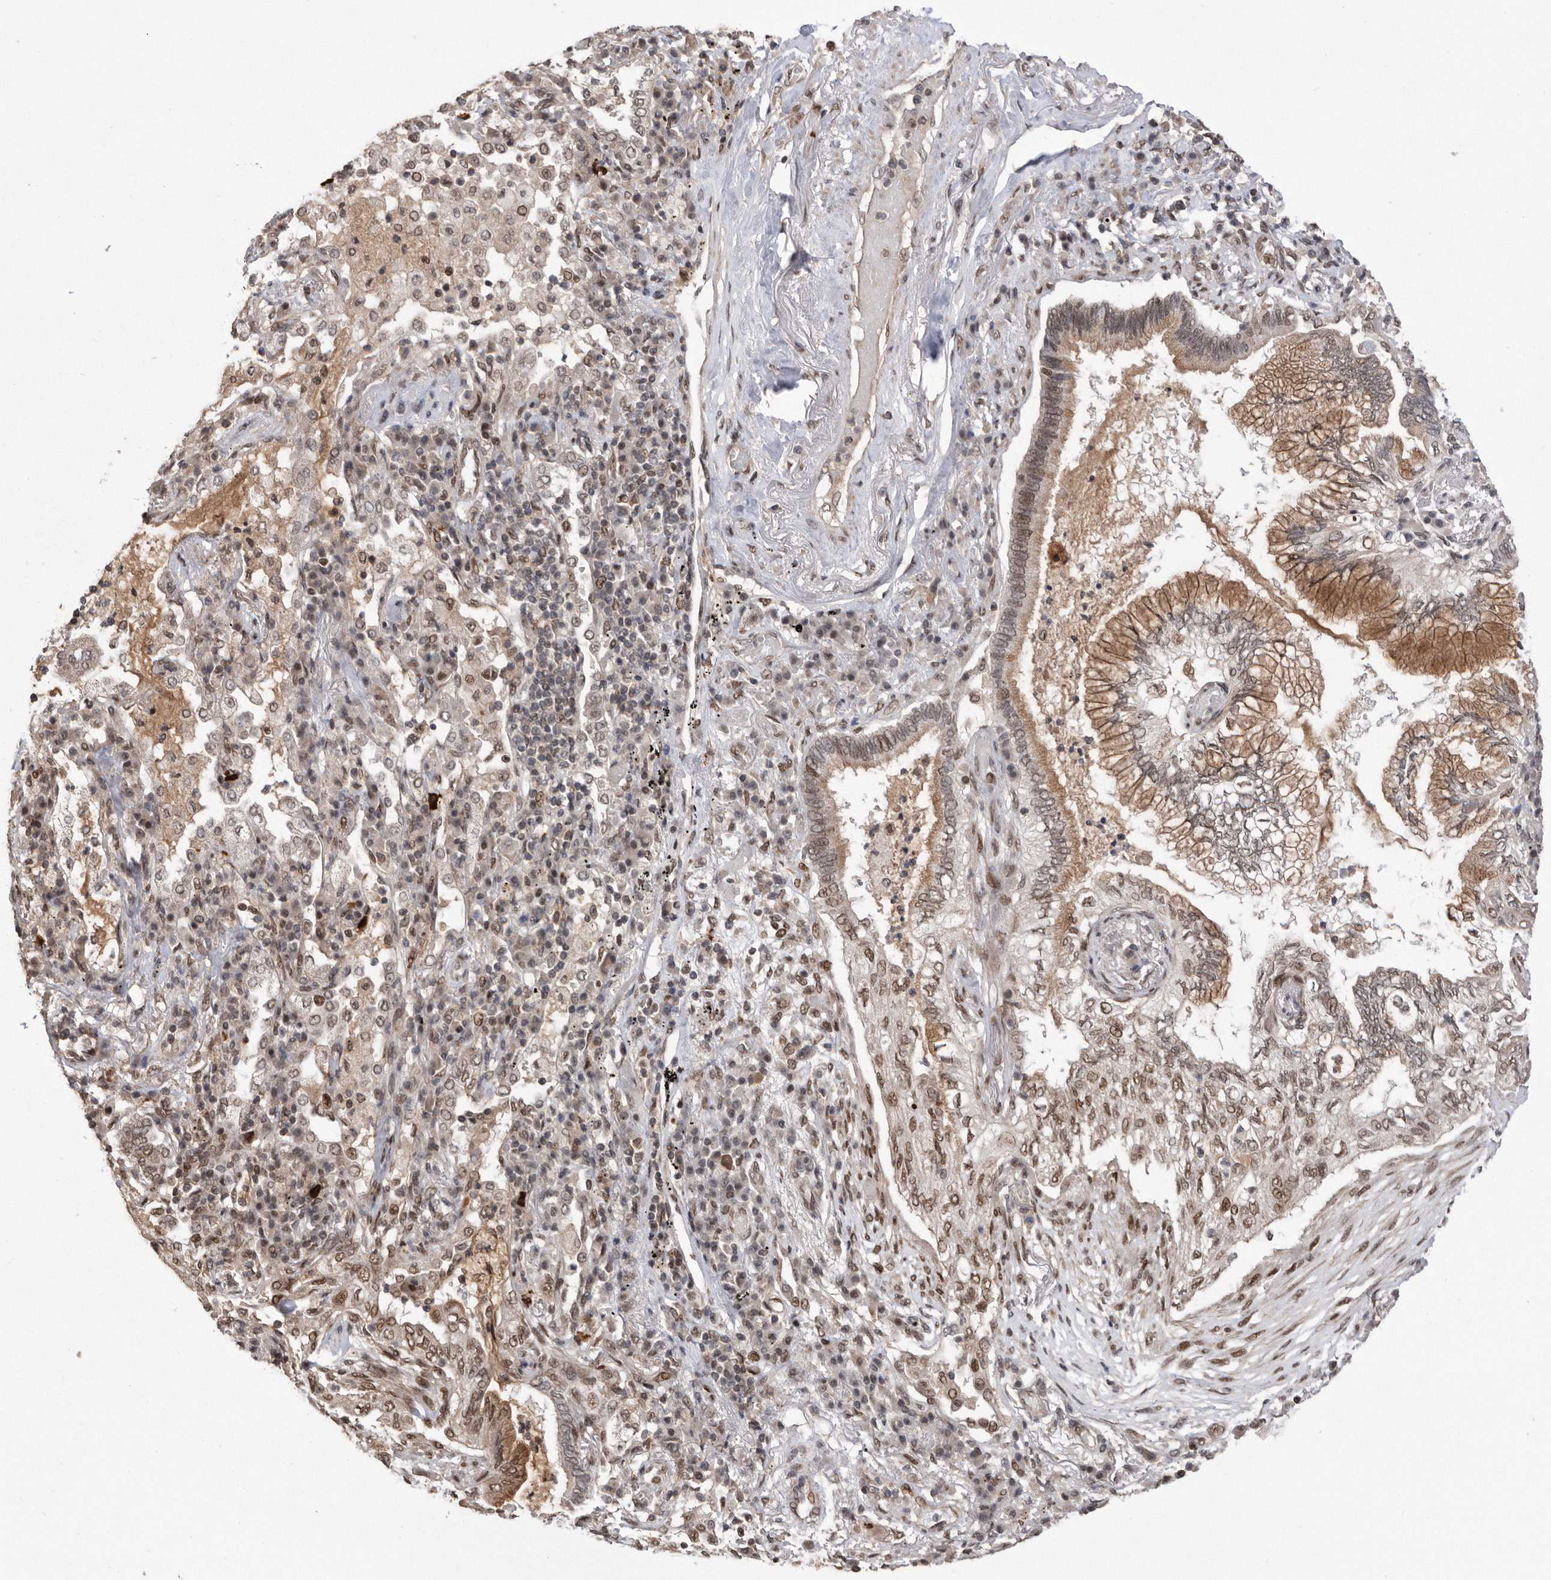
{"staining": {"intensity": "moderate", "quantity": ">75%", "location": "cytoplasmic/membranous,nuclear"}, "tissue": "bronchus", "cell_type": "Respiratory epithelial cells", "image_type": "normal", "snomed": [{"axis": "morphology", "description": "Normal tissue, NOS"}, {"axis": "morphology", "description": "Adenocarcinoma, NOS"}, {"axis": "topography", "description": "Bronchus"}, {"axis": "topography", "description": "Lung"}], "caption": "Immunohistochemistry (IHC) photomicrograph of unremarkable bronchus: human bronchus stained using immunohistochemistry exhibits medium levels of moderate protein expression localized specifically in the cytoplasmic/membranous,nuclear of respiratory epithelial cells, appearing as a cytoplasmic/membranous,nuclear brown color.", "gene": "TDRD3", "patient": {"sex": "female", "age": 70}}